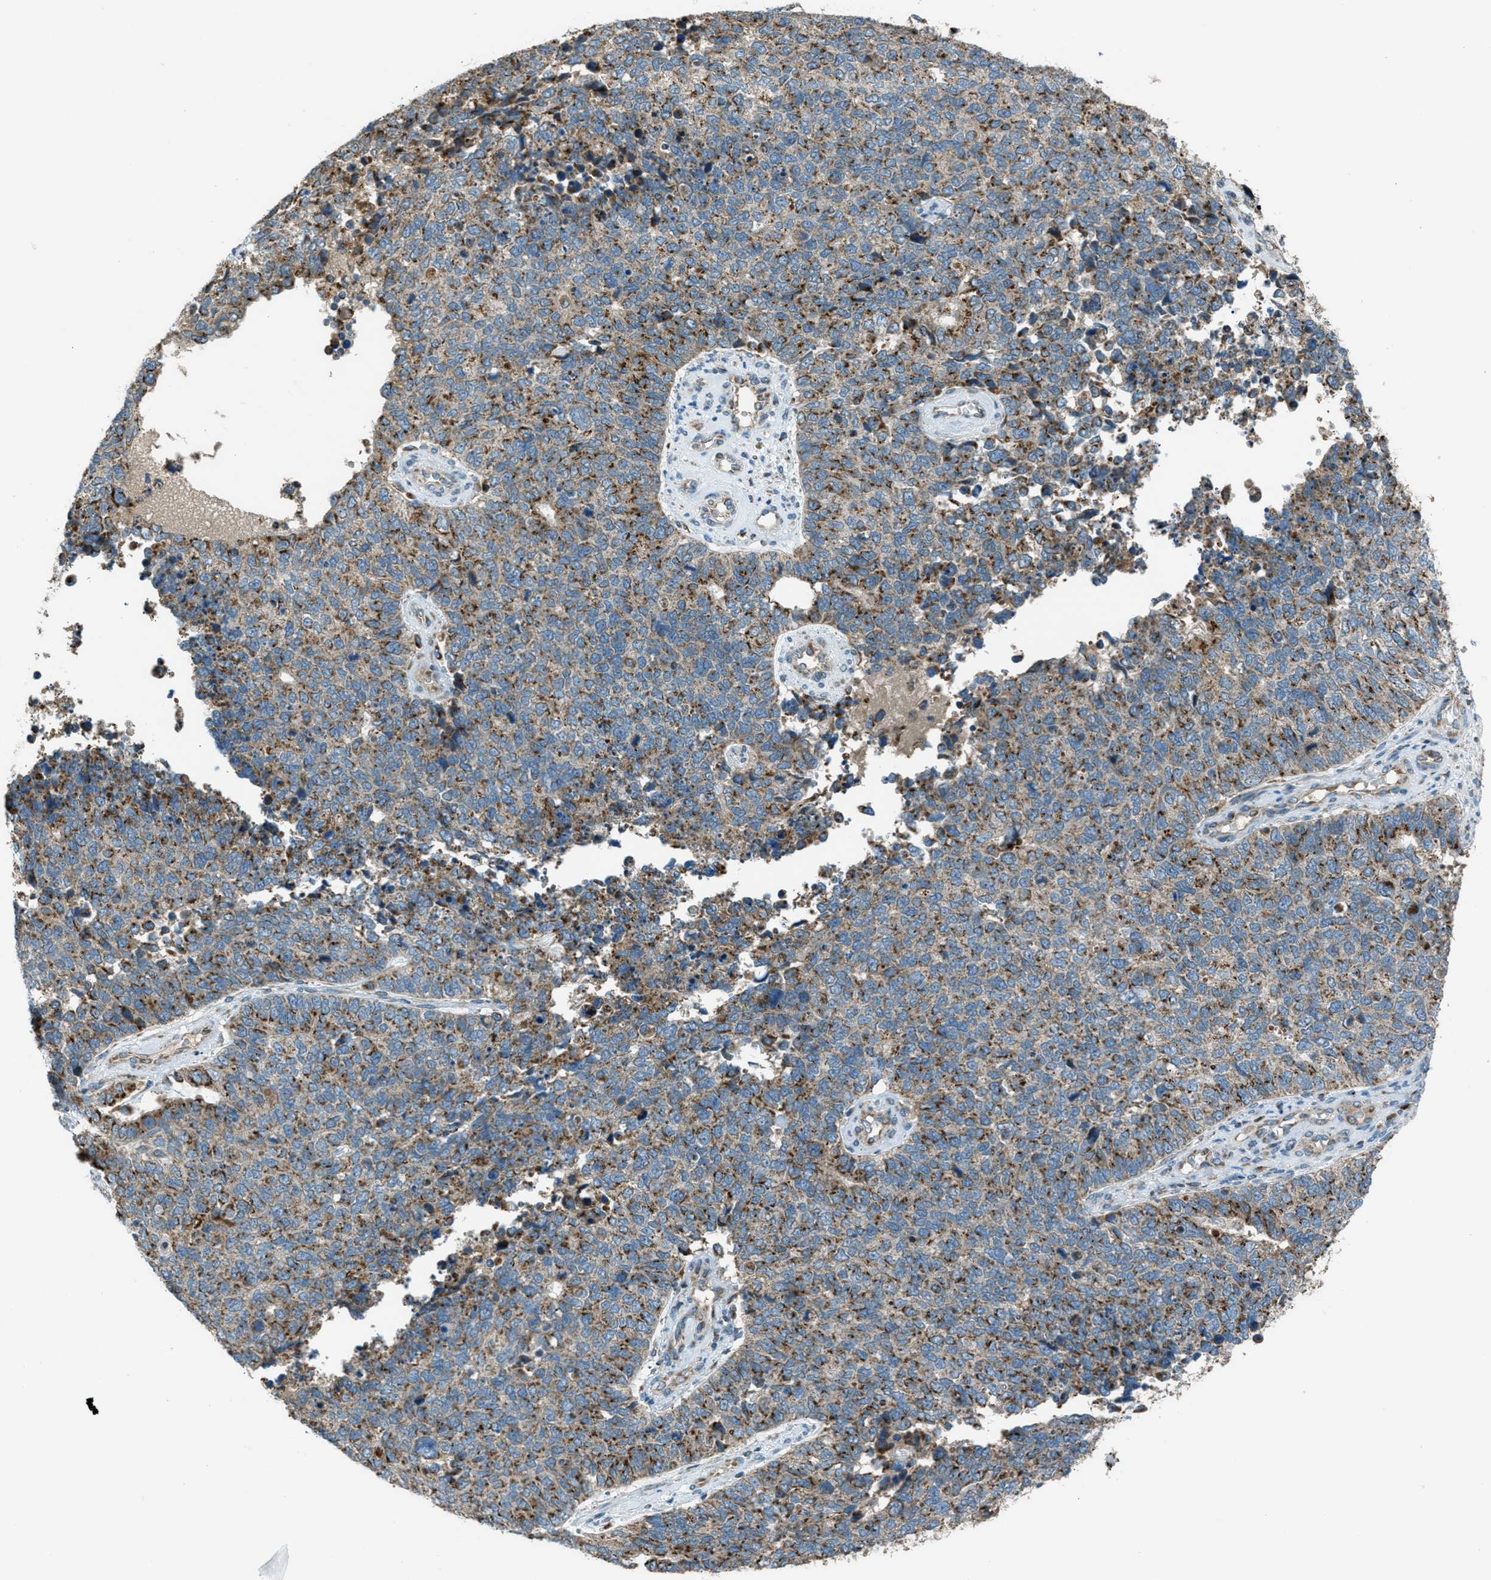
{"staining": {"intensity": "moderate", "quantity": ">75%", "location": "cytoplasmic/membranous"}, "tissue": "cervical cancer", "cell_type": "Tumor cells", "image_type": "cancer", "snomed": [{"axis": "morphology", "description": "Squamous cell carcinoma, NOS"}, {"axis": "topography", "description": "Cervix"}], "caption": "Brown immunohistochemical staining in cervical cancer (squamous cell carcinoma) reveals moderate cytoplasmic/membranous positivity in approximately >75% of tumor cells.", "gene": "BCKDK", "patient": {"sex": "female", "age": 63}}